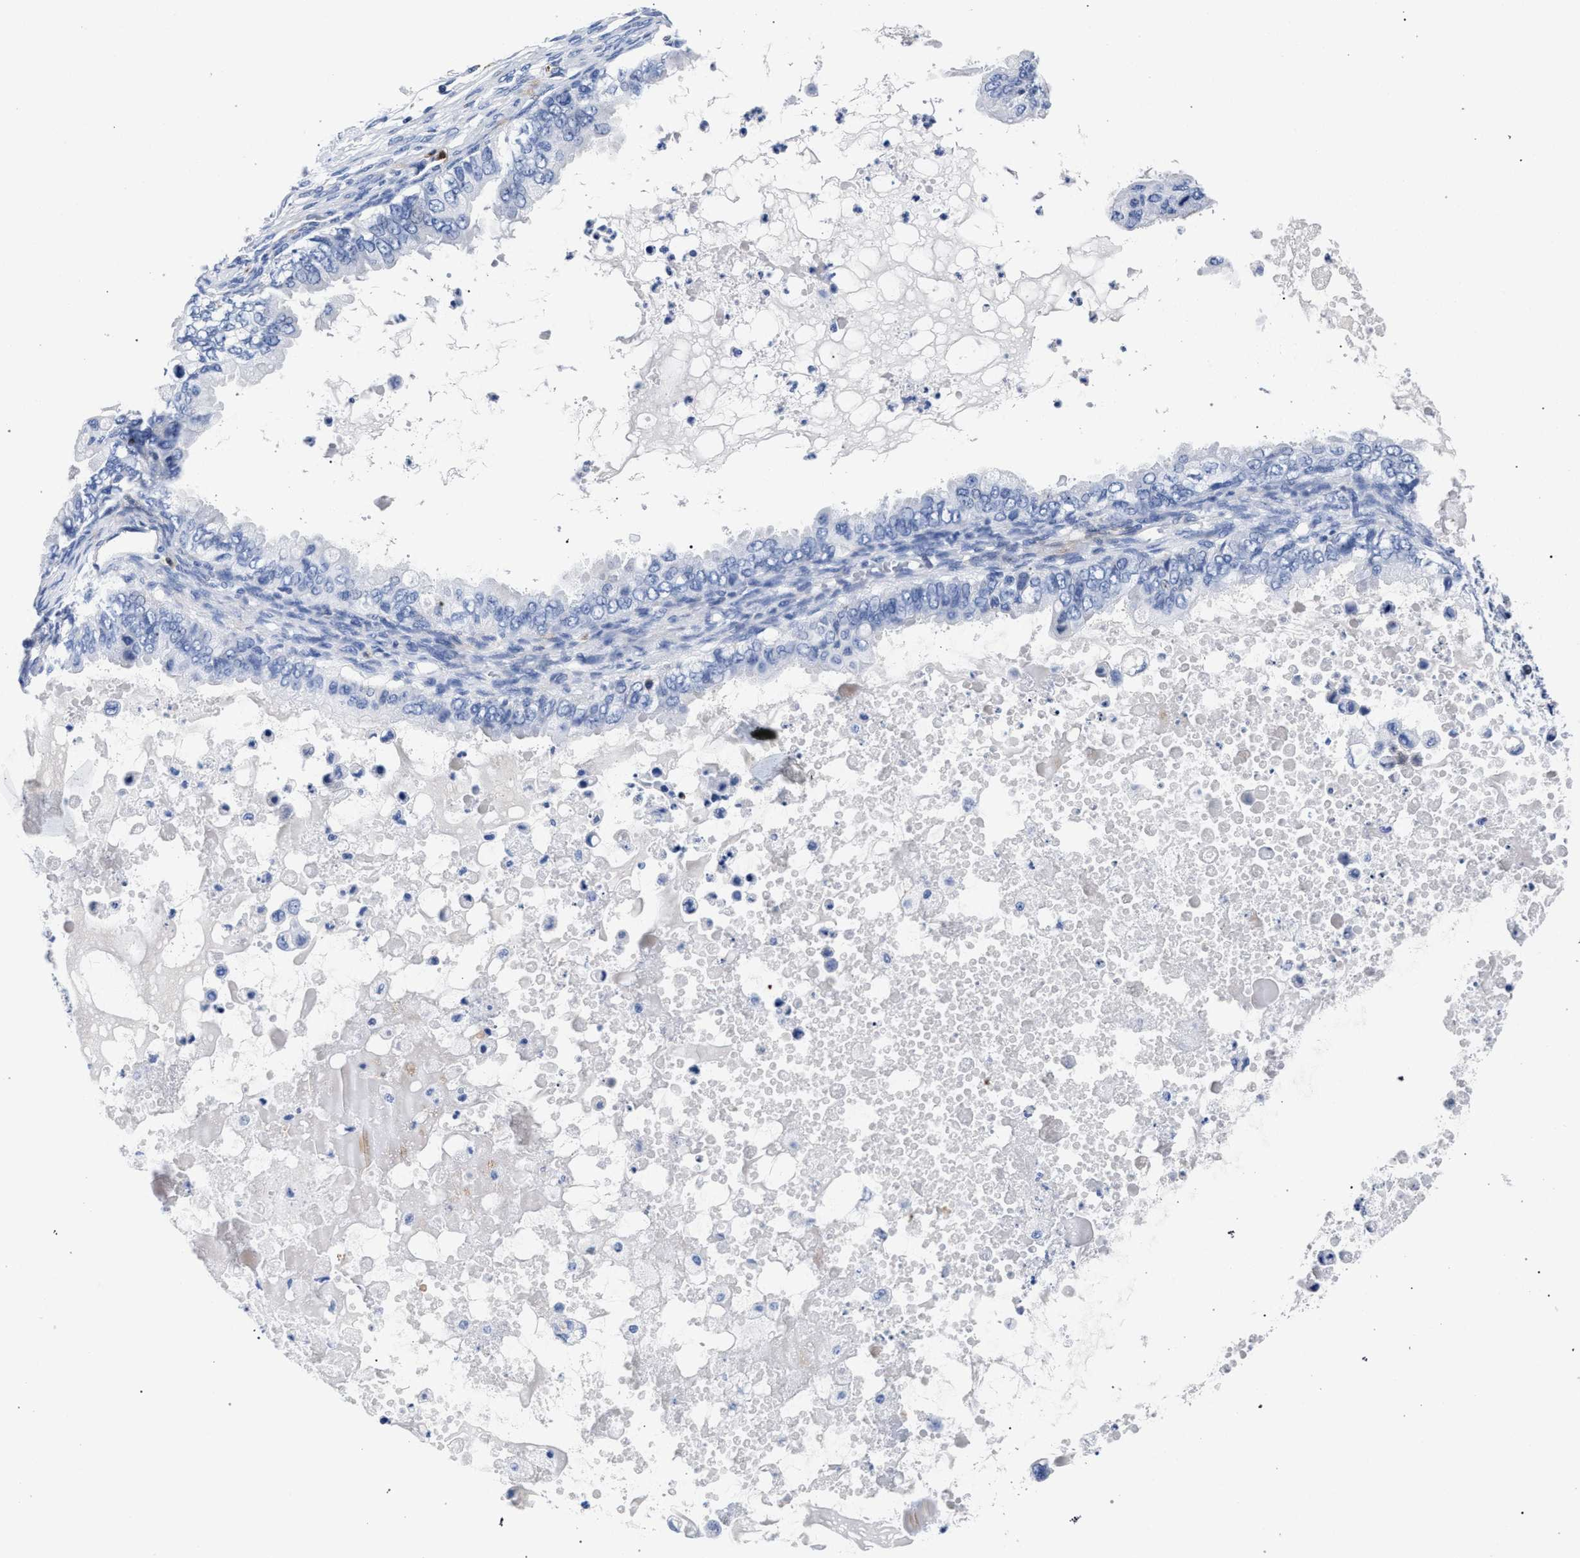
{"staining": {"intensity": "negative", "quantity": "none", "location": "none"}, "tissue": "ovarian cancer", "cell_type": "Tumor cells", "image_type": "cancer", "snomed": [{"axis": "morphology", "description": "Cystadenocarcinoma, mucinous, NOS"}, {"axis": "topography", "description": "Ovary"}], "caption": "Mucinous cystadenocarcinoma (ovarian) was stained to show a protein in brown. There is no significant staining in tumor cells.", "gene": "KLRK1", "patient": {"sex": "female", "age": 80}}